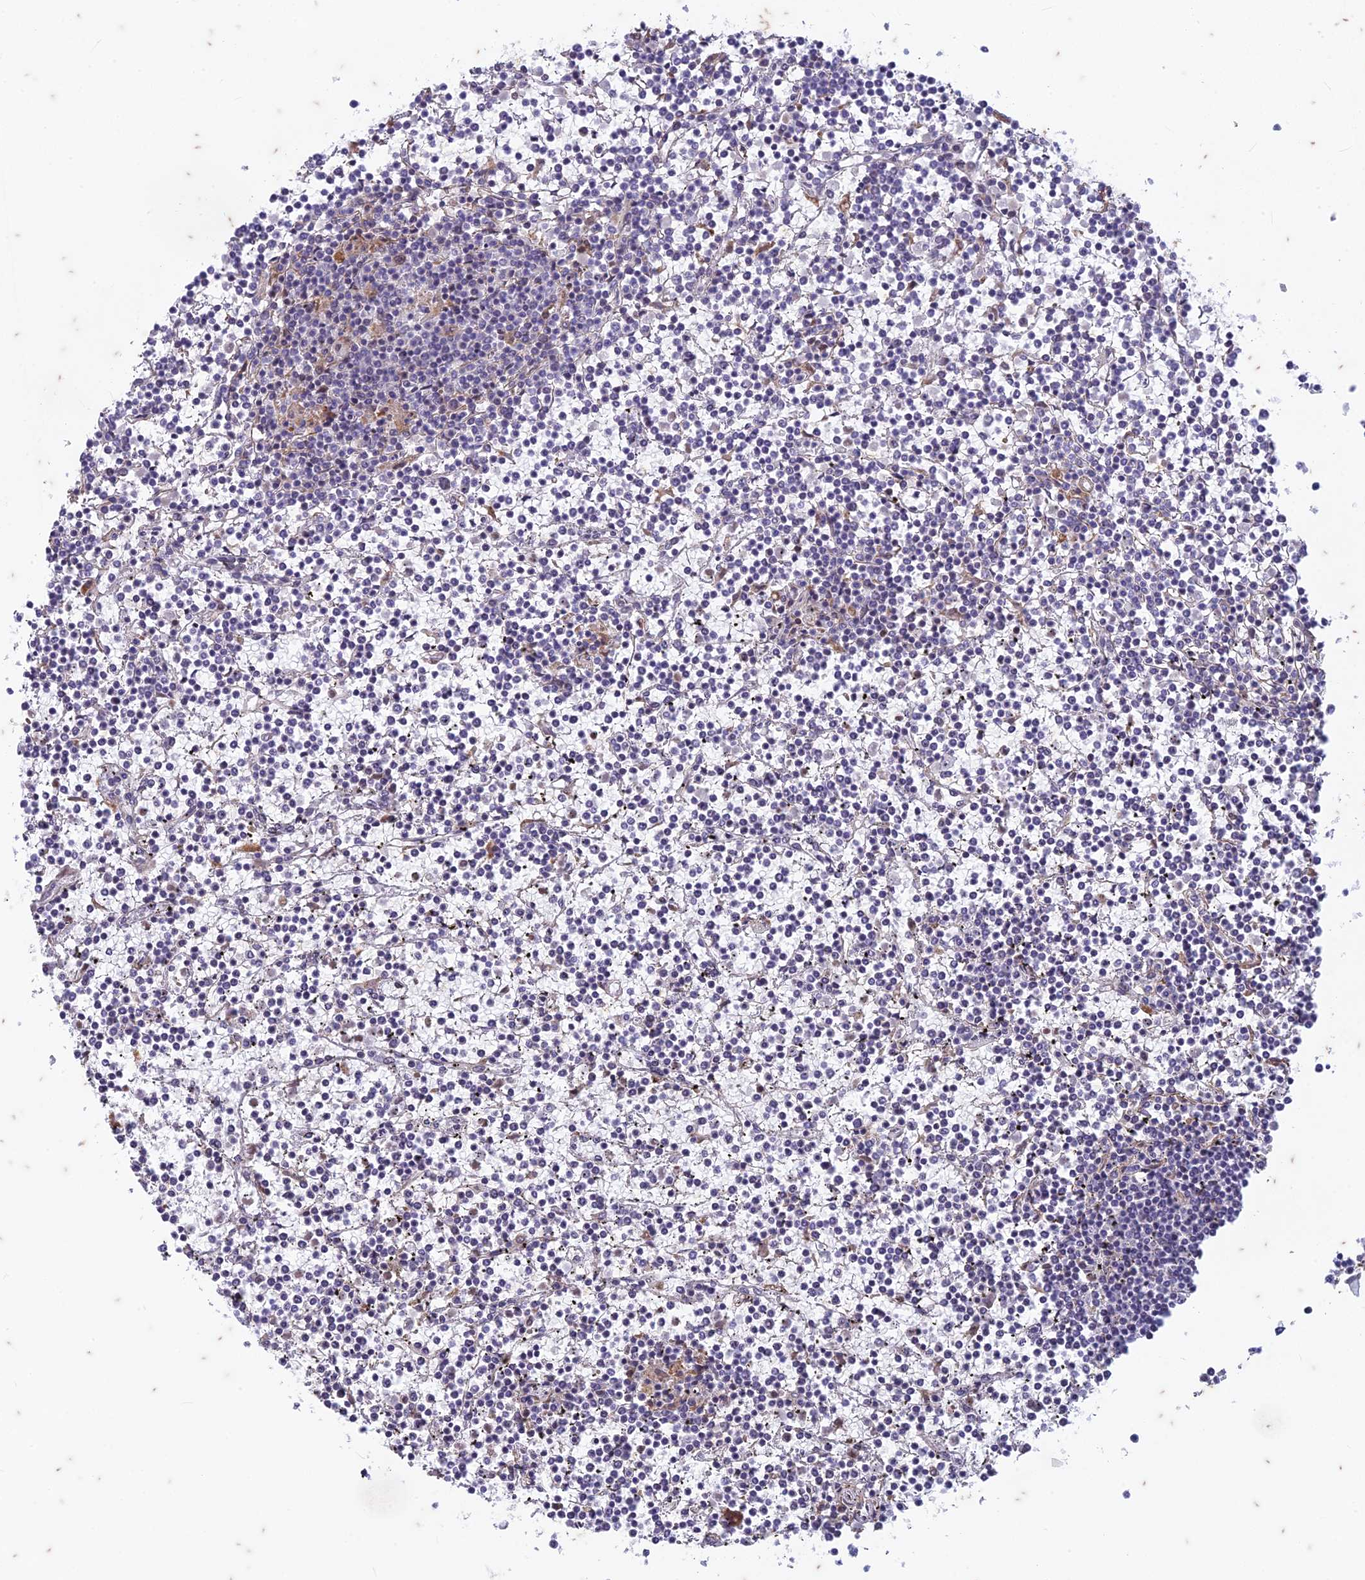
{"staining": {"intensity": "negative", "quantity": "none", "location": "none"}, "tissue": "lymphoma", "cell_type": "Tumor cells", "image_type": "cancer", "snomed": [{"axis": "morphology", "description": "Malignant lymphoma, non-Hodgkin's type, Low grade"}, {"axis": "topography", "description": "Spleen"}], "caption": "Photomicrograph shows no protein positivity in tumor cells of lymphoma tissue.", "gene": "PABPN1L", "patient": {"sex": "female", "age": 19}}